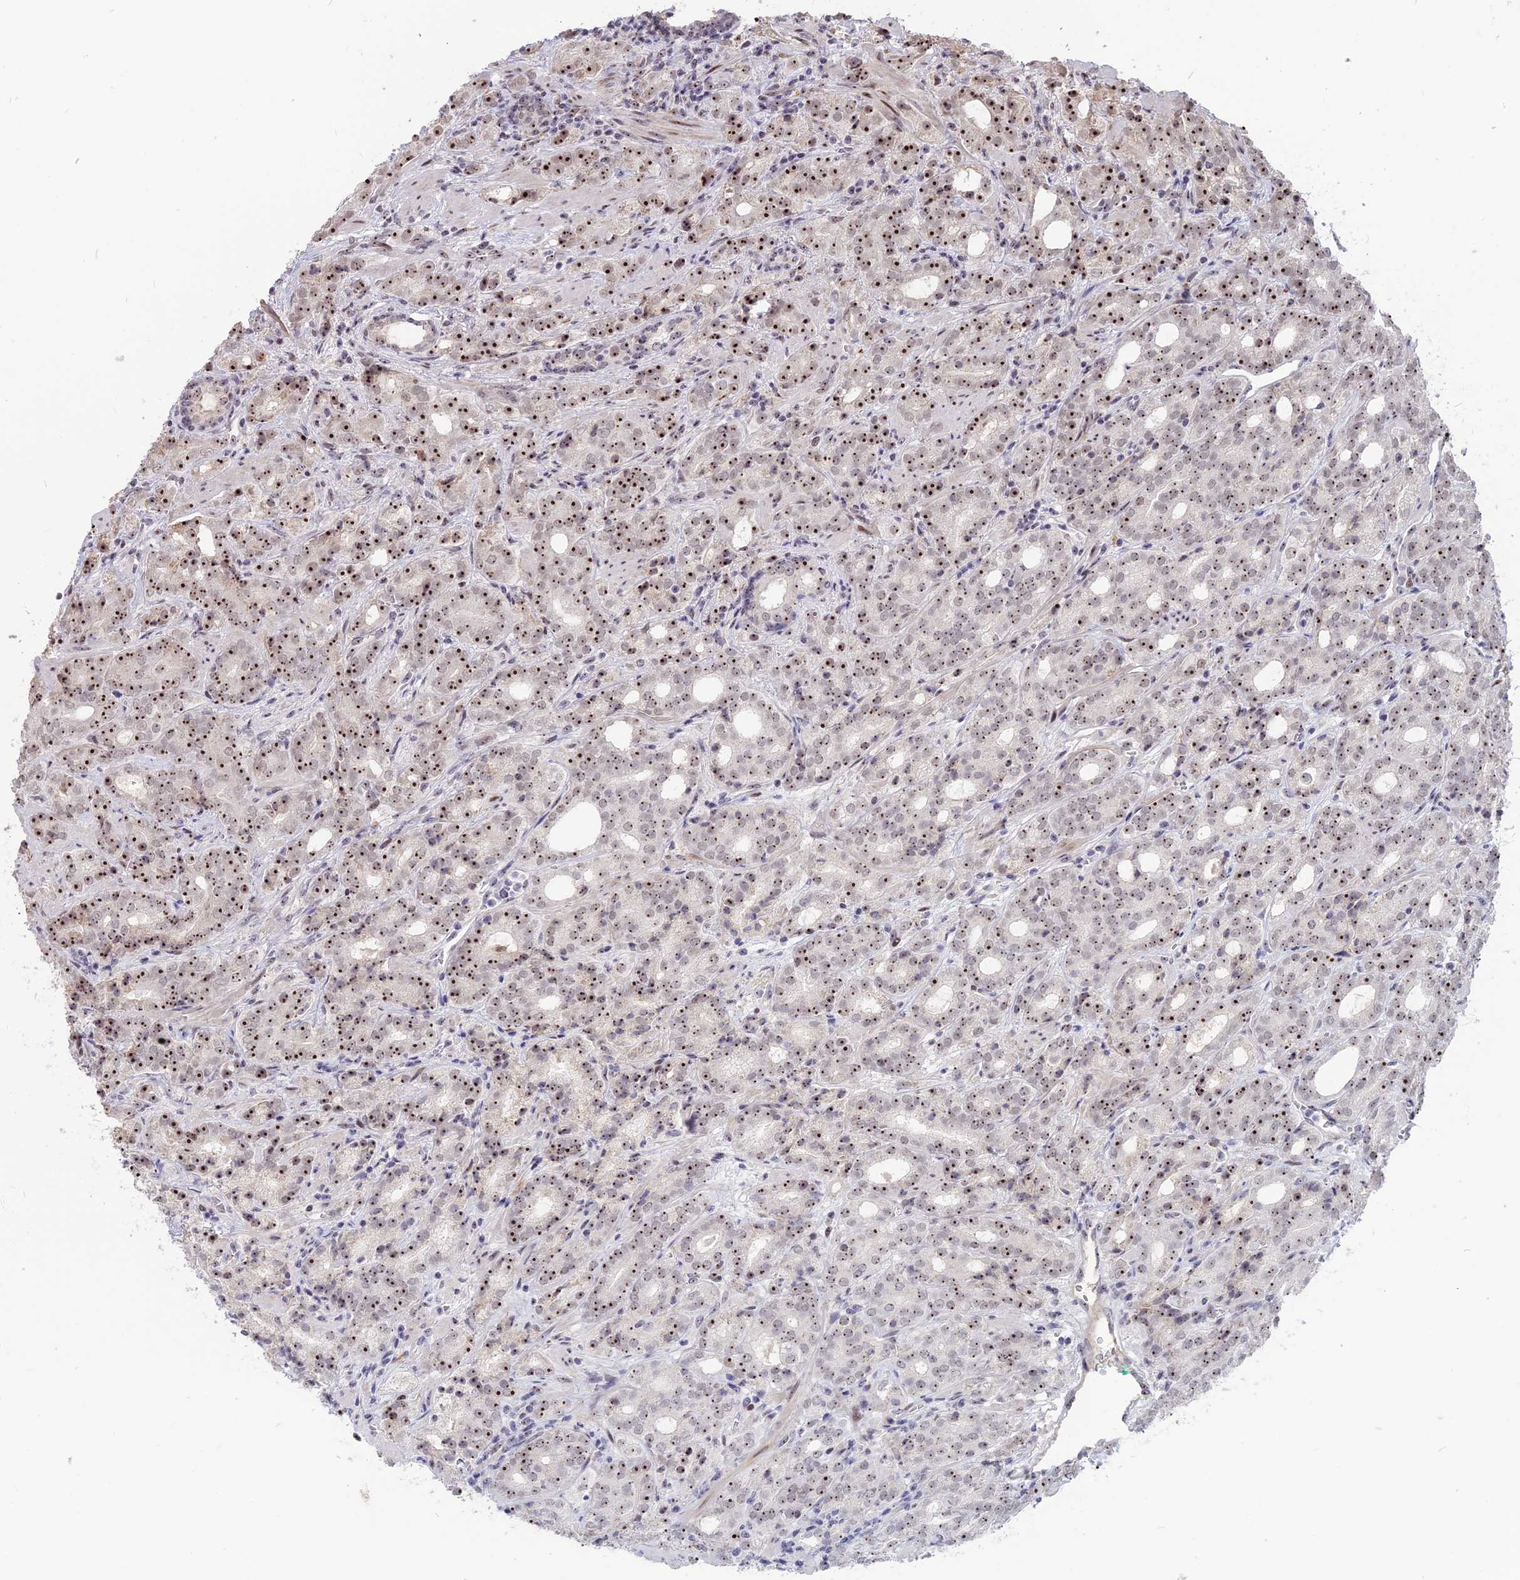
{"staining": {"intensity": "strong", "quantity": ">75%", "location": "nuclear"}, "tissue": "prostate cancer", "cell_type": "Tumor cells", "image_type": "cancer", "snomed": [{"axis": "morphology", "description": "Adenocarcinoma, High grade"}, {"axis": "topography", "description": "Prostate"}], "caption": "Human prostate cancer (adenocarcinoma (high-grade)) stained for a protein (brown) demonstrates strong nuclear positive positivity in about >75% of tumor cells.", "gene": "FAM131A", "patient": {"sex": "male", "age": 64}}